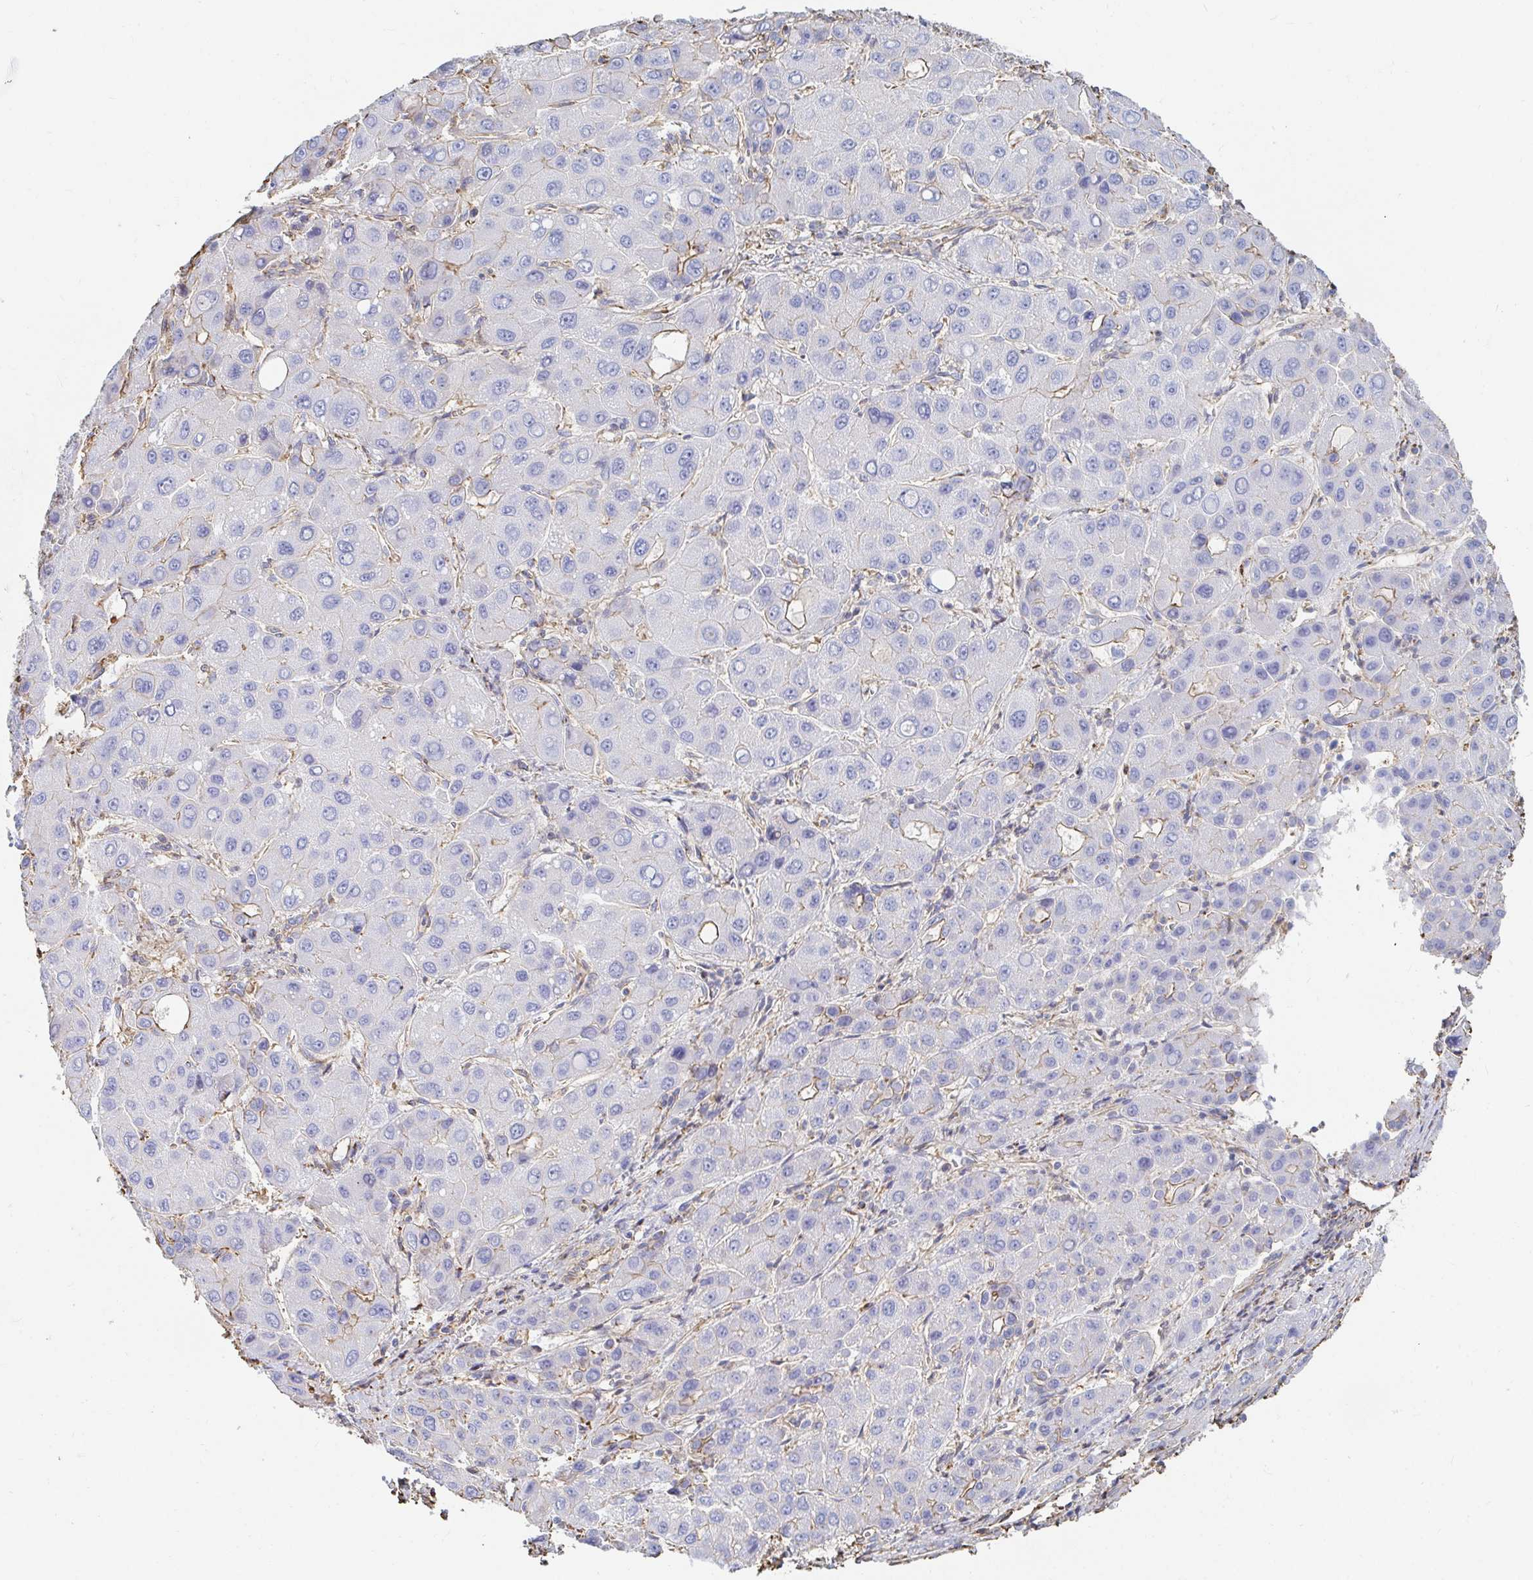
{"staining": {"intensity": "weak", "quantity": "<25%", "location": "cytoplasmic/membranous"}, "tissue": "liver cancer", "cell_type": "Tumor cells", "image_type": "cancer", "snomed": [{"axis": "morphology", "description": "Carcinoma, Hepatocellular, NOS"}, {"axis": "topography", "description": "Liver"}], "caption": "This is a photomicrograph of immunohistochemistry staining of hepatocellular carcinoma (liver), which shows no staining in tumor cells.", "gene": "PTPN14", "patient": {"sex": "male", "age": 55}}